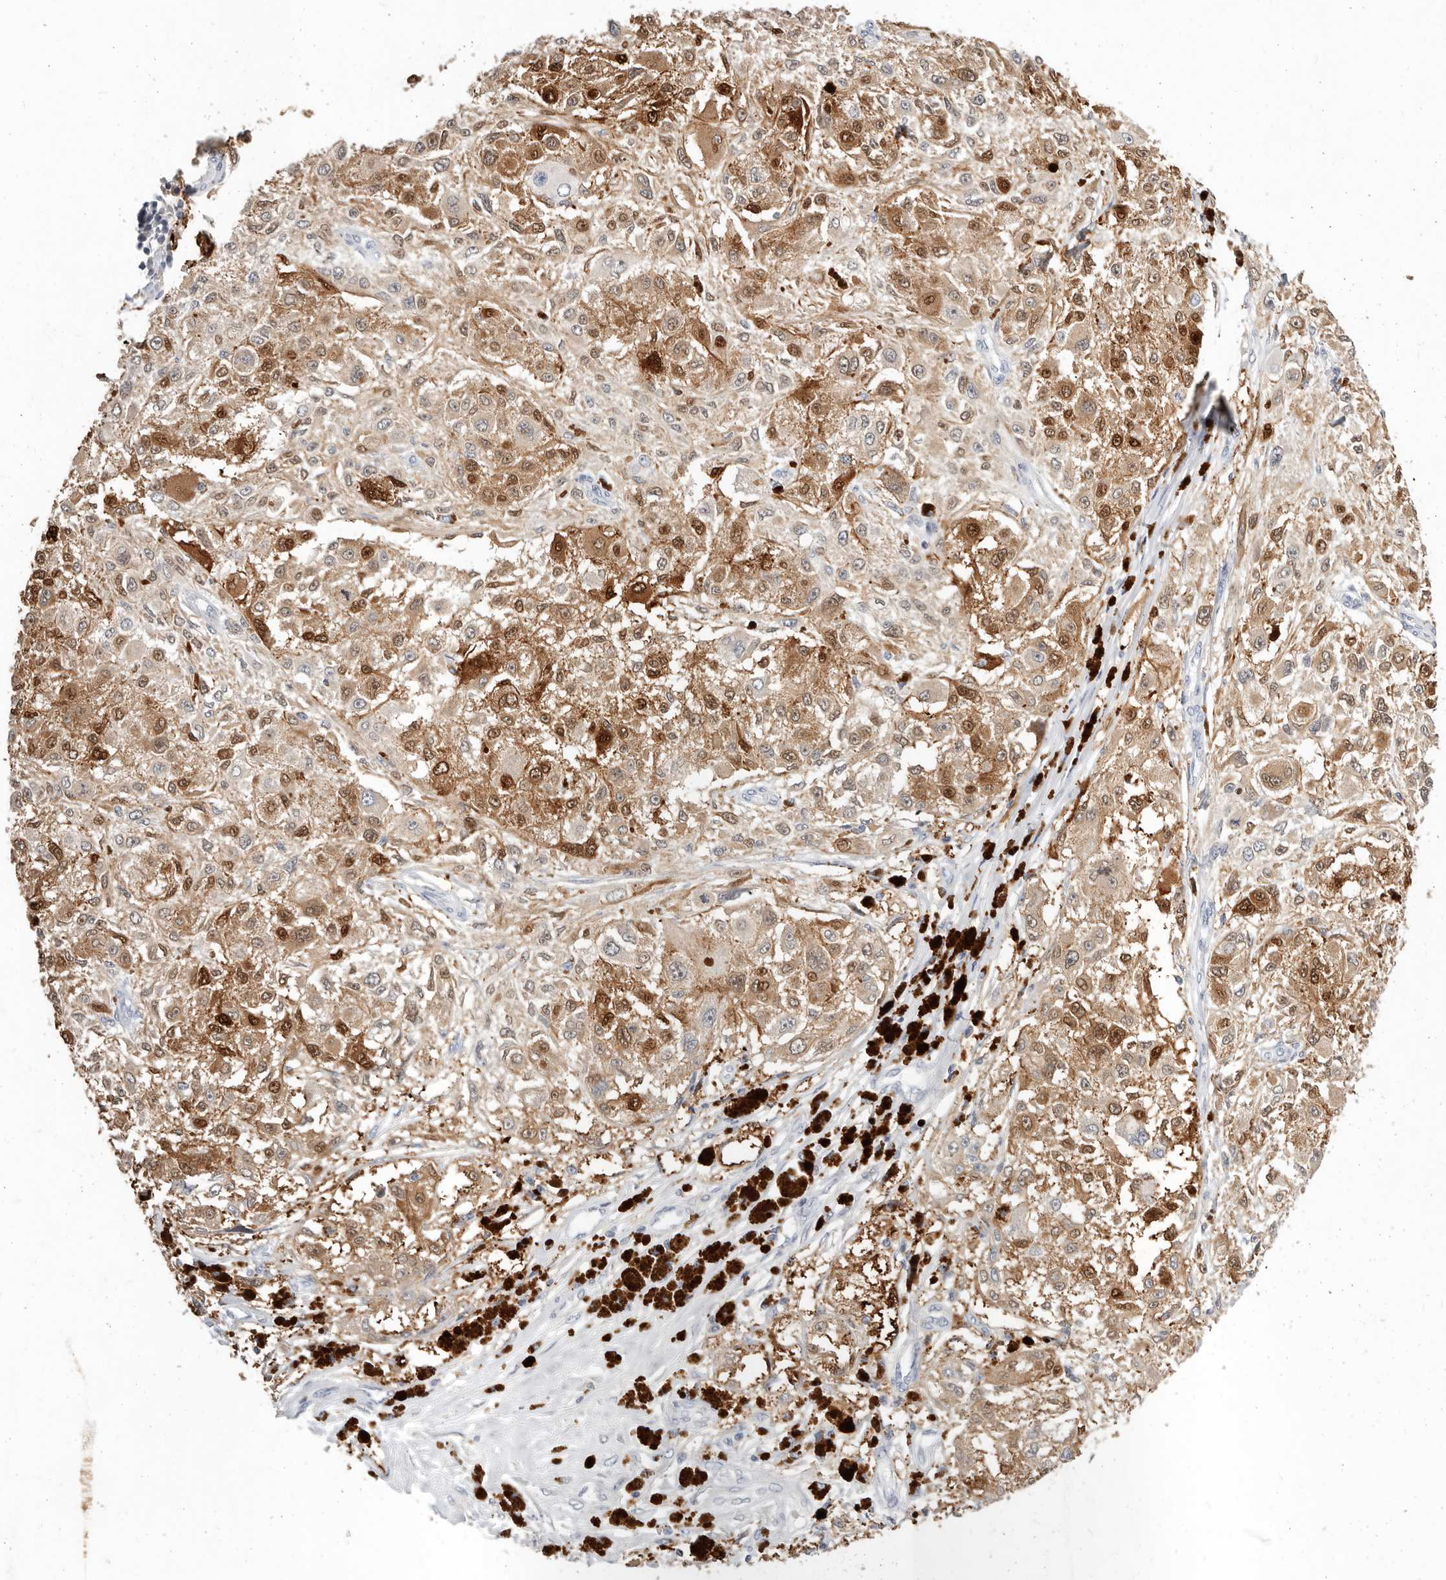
{"staining": {"intensity": "moderate", "quantity": ">75%", "location": "cytoplasmic/membranous,nuclear"}, "tissue": "melanoma", "cell_type": "Tumor cells", "image_type": "cancer", "snomed": [{"axis": "morphology", "description": "Necrosis, NOS"}, {"axis": "morphology", "description": "Malignant melanoma, NOS"}, {"axis": "topography", "description": "Skin"}], "caption": "A high-resolution histopathology image shows immunohistochemistry staining of melanoma, which displays moderate cytoplasmic/membranous and nuclear expression in about >75% of tumor cells.", "gene": "TMEM63B", "patient": {"sex": "female", "age": 87}}